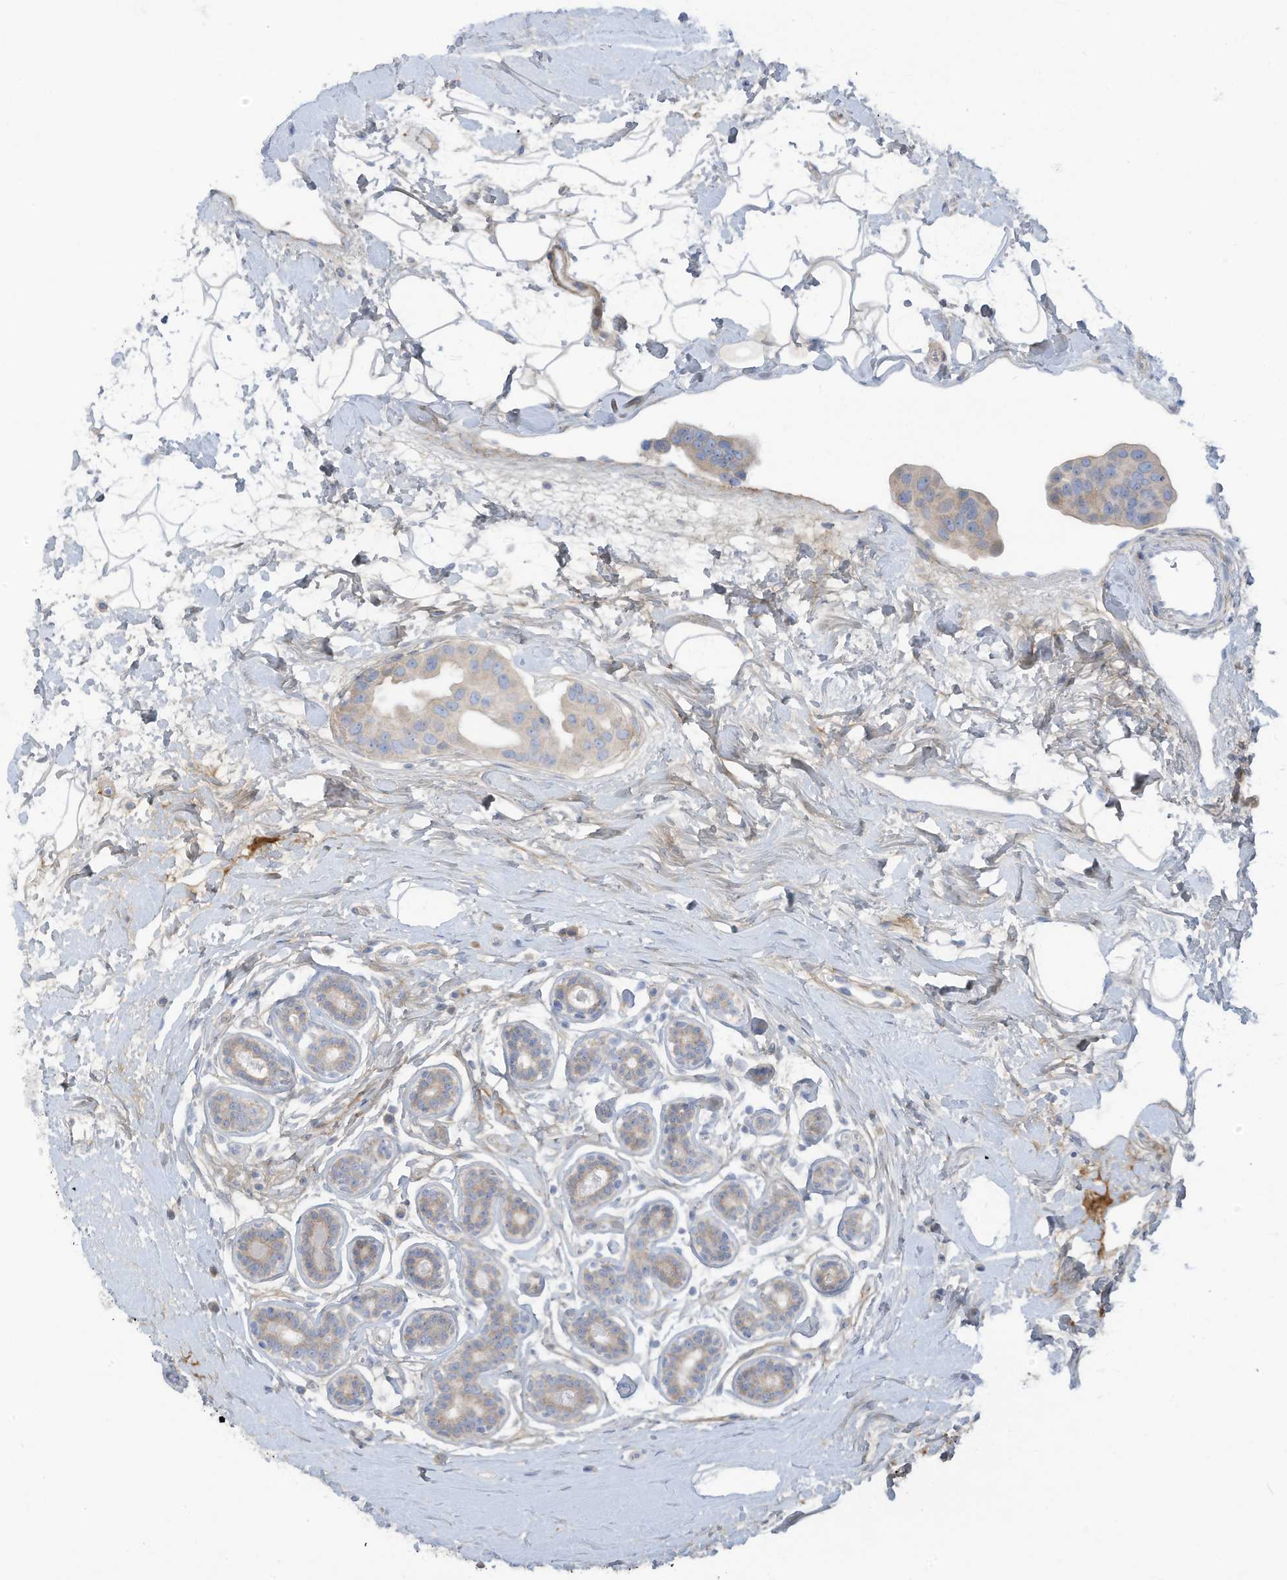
{"staining": {"intensity": "negative", "quantity": "none", "location": "none"}, "tissue": "breast cancer", "cell_type": "Tumor cells", "image_type": "cancer", "snomed": [{"axis": "morphology", "description": "Normal tissue, NOS"}, {"axis": "morphology", "description": "Duct carcinoma"}, {"axis": "topography", "description": "Breast"}], "caption": "The histopathology image reveals no staining of tumor cells in breast cancer. (DAB immunohistochemistry, high magnification).", "gene": "TRMT2B", "patient": {"sex": "female", "age": 39}}